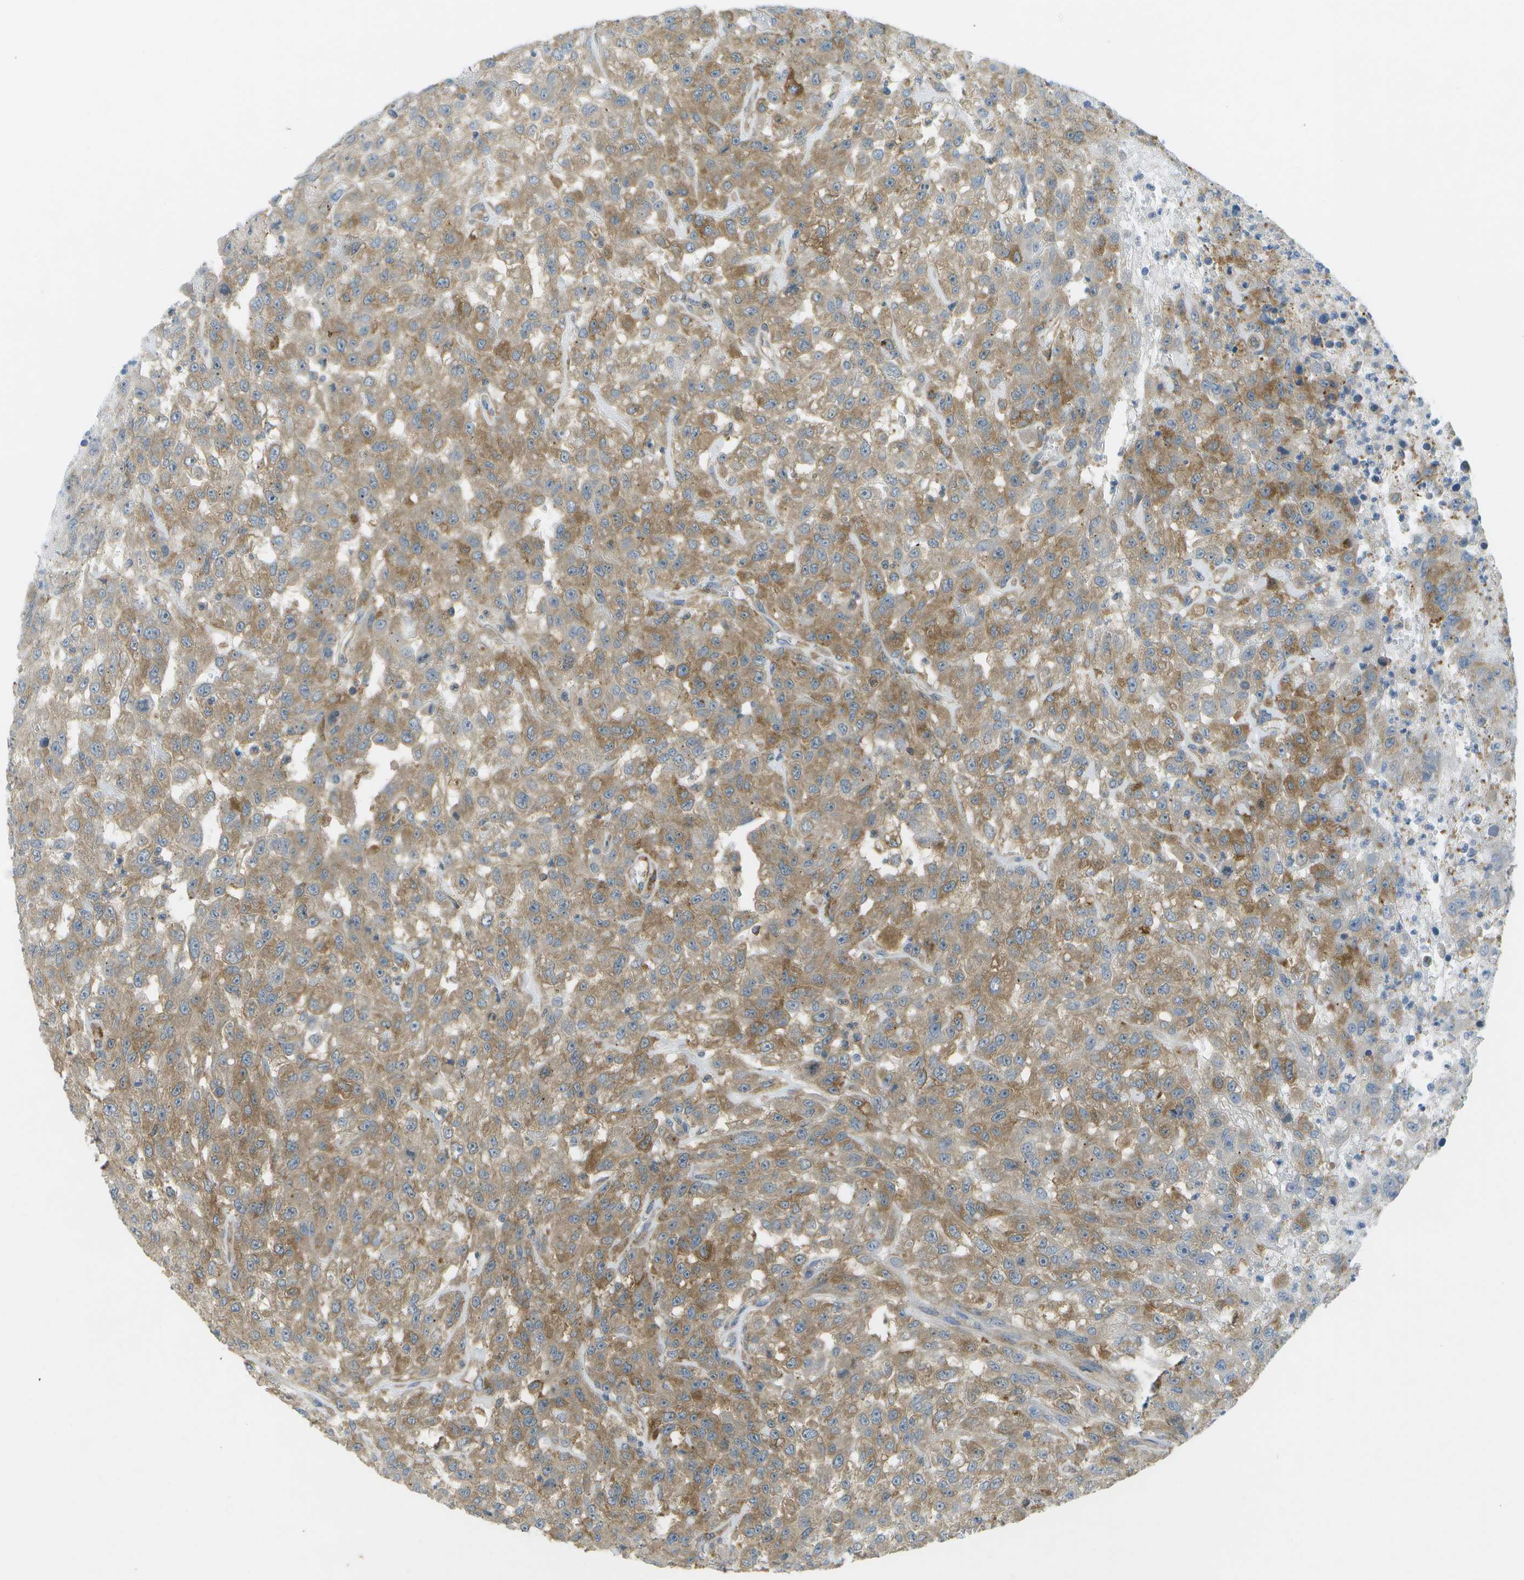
{"staining": {"intensity": "moderate", "quantity": "25%-75%", "location": "cytoplasmic/membranous"}, "tissue": "urothelial cancer", "cell_type": "Tumor cells", "image_type": "cancer", "snomed": [{"axis": "morphology", "description": "Urothelial carcinoma, High grade"}, {"axis": "topography", "description": "Urinary bladder"}], "caption": "Urothelial cancer stained for a protein demonstrates moderate cytoplasmic/membranous positivity in tumor cells. (Stains: DAB (3,3'-diaminobenzidine) in brown, nuclei in blue, Microscopy: brightfield microscopy at high magnification).", "gene": "WNK2", "patient": {"sex": "male", "age": 46}}